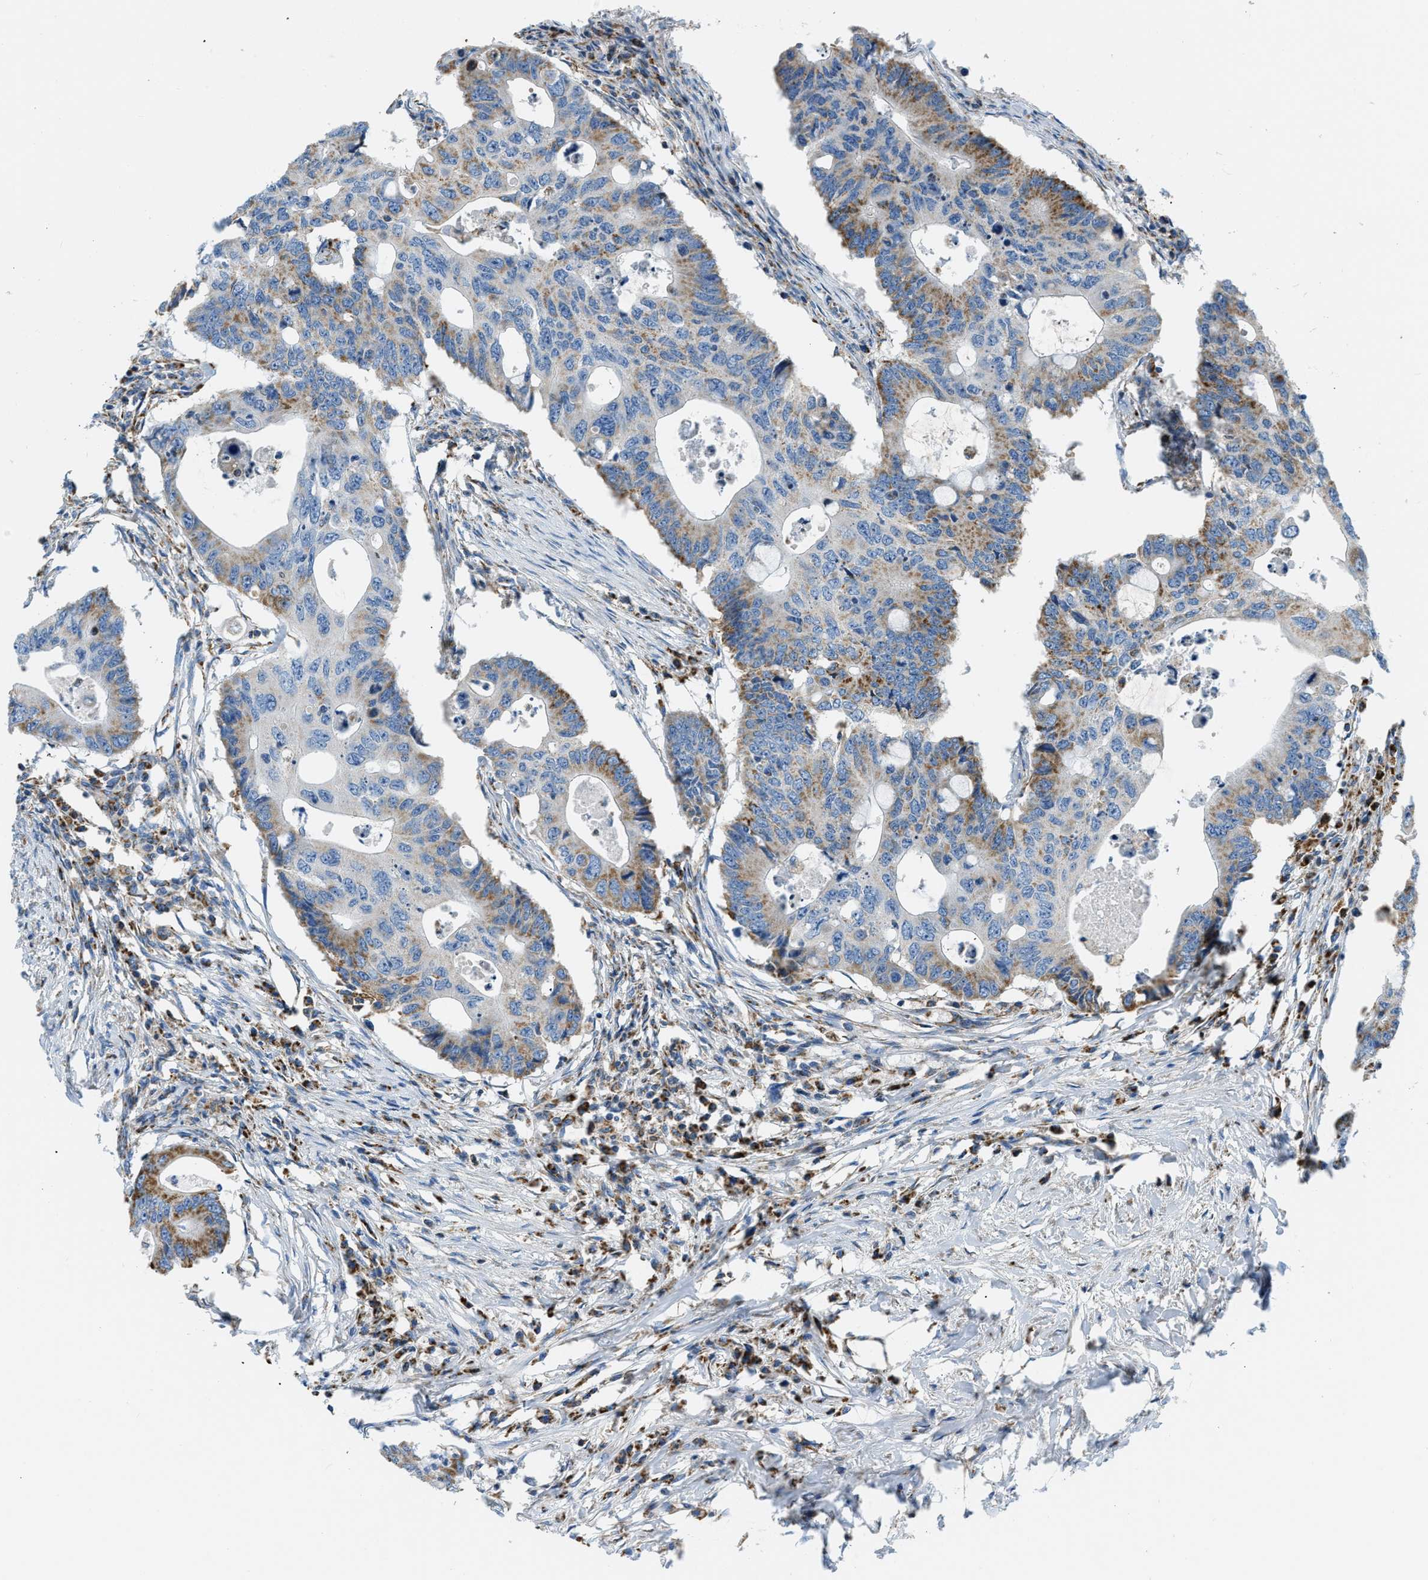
{"staining": {"intensity": "moderate", "quantity": "25%-75%", "location": "cytoplasmic/membranous"}, "tissue": "colorectal cancer", "cell_type": "Tumor cells", "image_type": "cancer", "snomed": [{"axis": "morphology", "description": "Adenocarcinoma, NOS"}, {"axis": "topography", "description": "Colon"}], "caption": "Brown immunohistochemical staining in colorectal adenocarcinoma displays moderate cytoplasmic/membranous expression in about 25%-75% of tumor cells.", "gene": "ACADVL", "patient": {"sex": "male", "age": 71}}